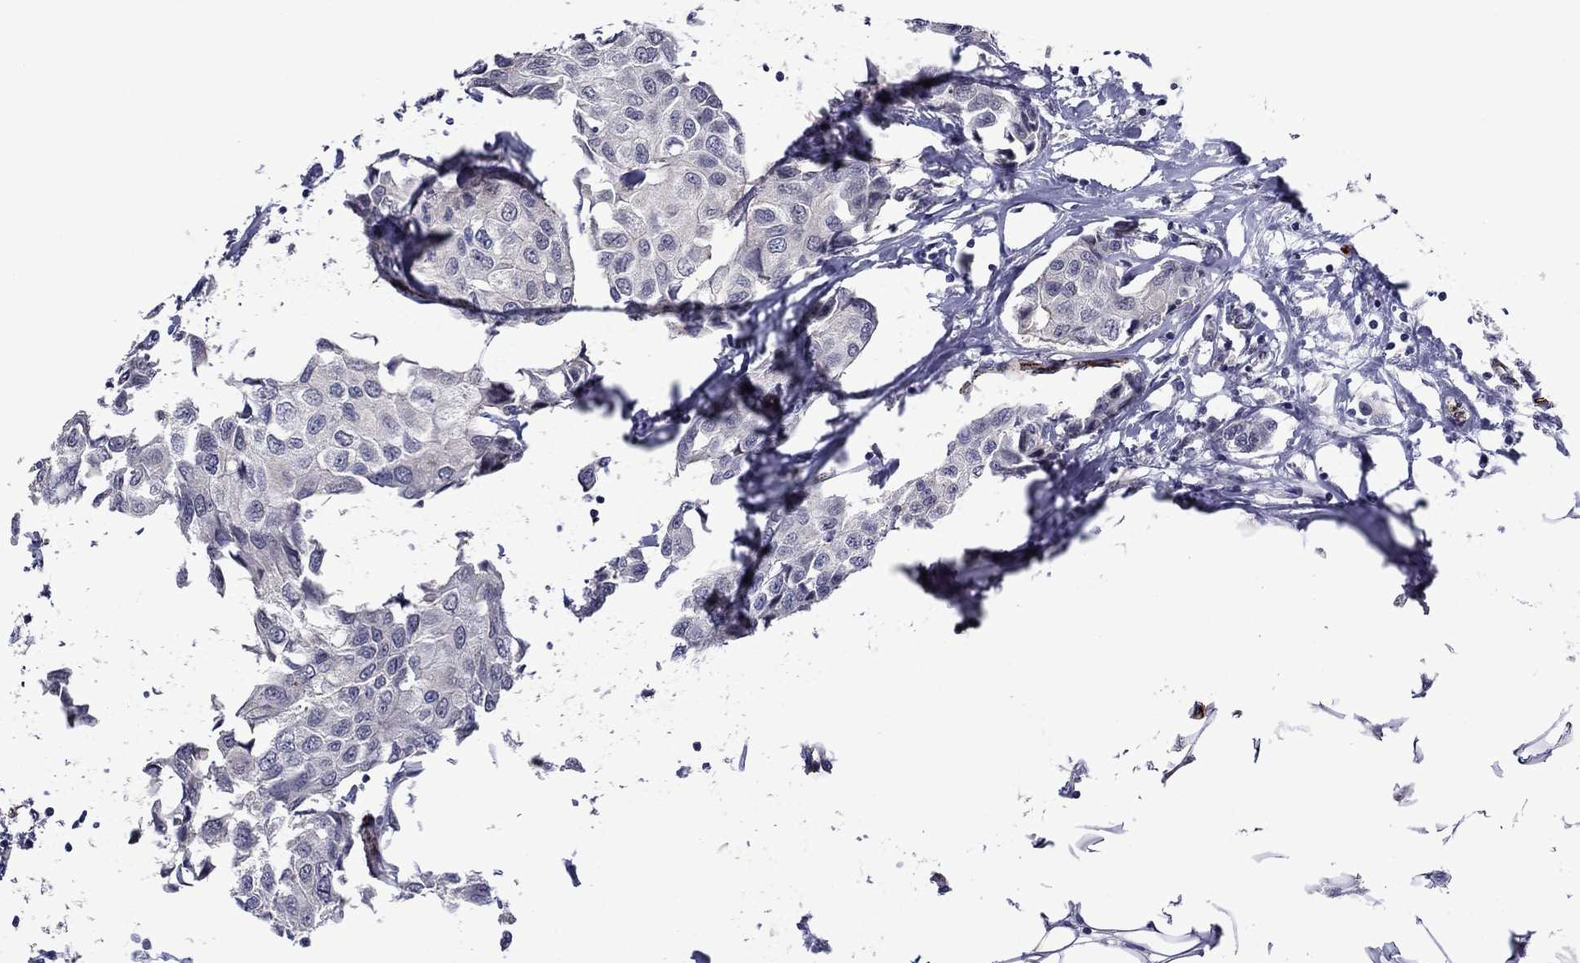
{"staining": {"intensity": "negative", "quantity": "none", "location": "none"}, "tissue": "breast cancer", "cell_type": "Tumor cells", "image_type": "cancer", "snomed": [{"axis": "morphology", "description": "Duct carcinoma"}, {"axis": "topography", "description": "Breast"}], "caption": "Immunohistochemistry (IHC) histopathology image of neoplastic tissue: intraductal carcinoma (breast) stained with DAB exhibits no significant protein staining in tumor cells. (Stains: DAB (3,3'-diaminobenzidine) immunohistochemistry with hematoxylin counter stain, Microscopy: brightfield microscopy at high magnification).", "gene": "SLITRK1", "patient": {"sex": "female", "age": 80}}